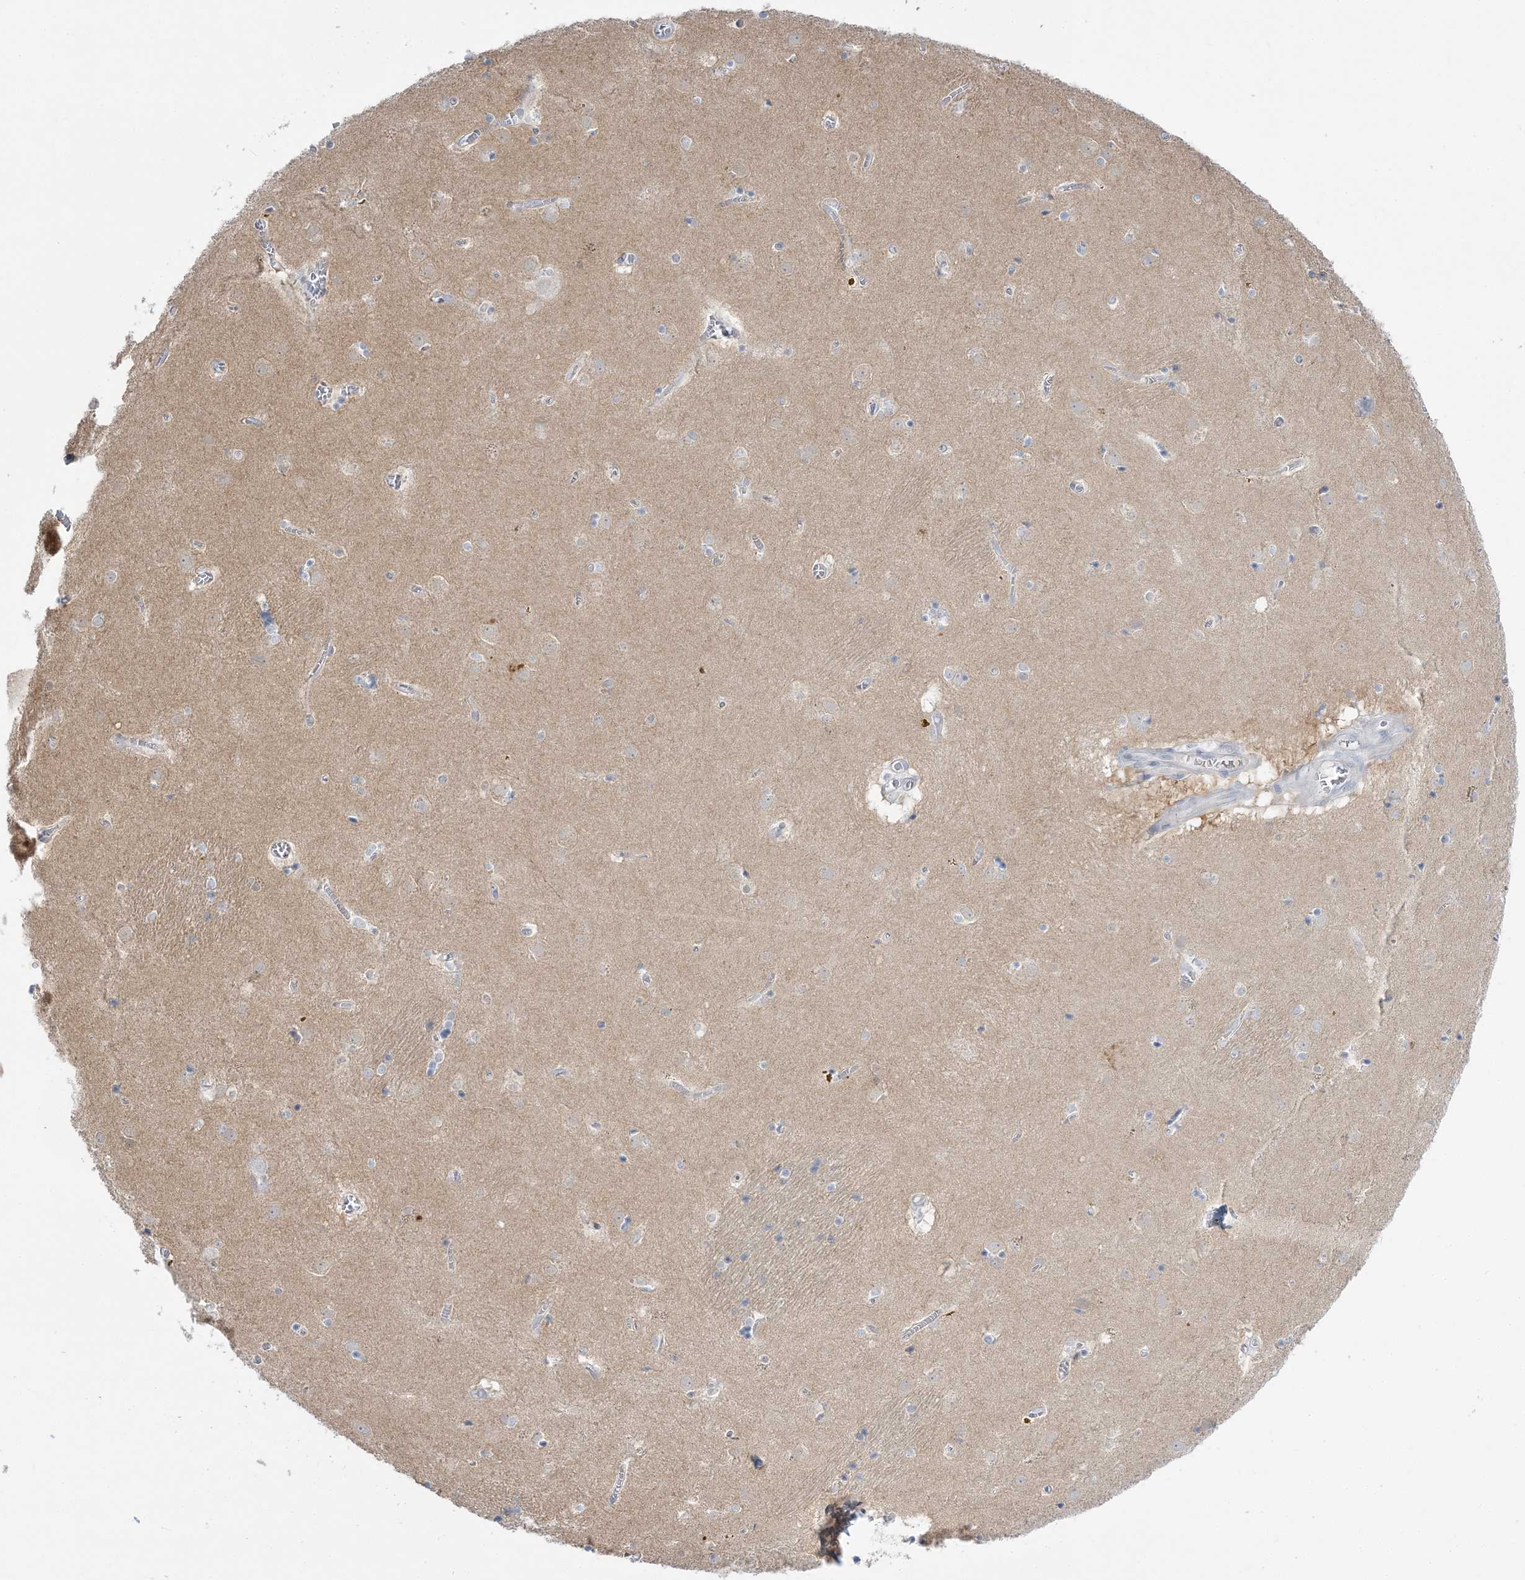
{"staining": {"intensity": "negative", "quantity": "none", "location": "none"}, "tissue": "caudate", "cell_type": "Glial cells", "image_type": "normal", "snomed": [{"axis": "morphology", "description": "Normal tissue, NOS"}, {"axis": "topography", "description": "Lateral ventricle wall"}], "caption": "This is an immunohistochemistry (IHC) histopathology image of benign human caudate. There is no positivity in glial cells.", "gene": "THADA", "patient": {"sex": "male", "age": 70}}